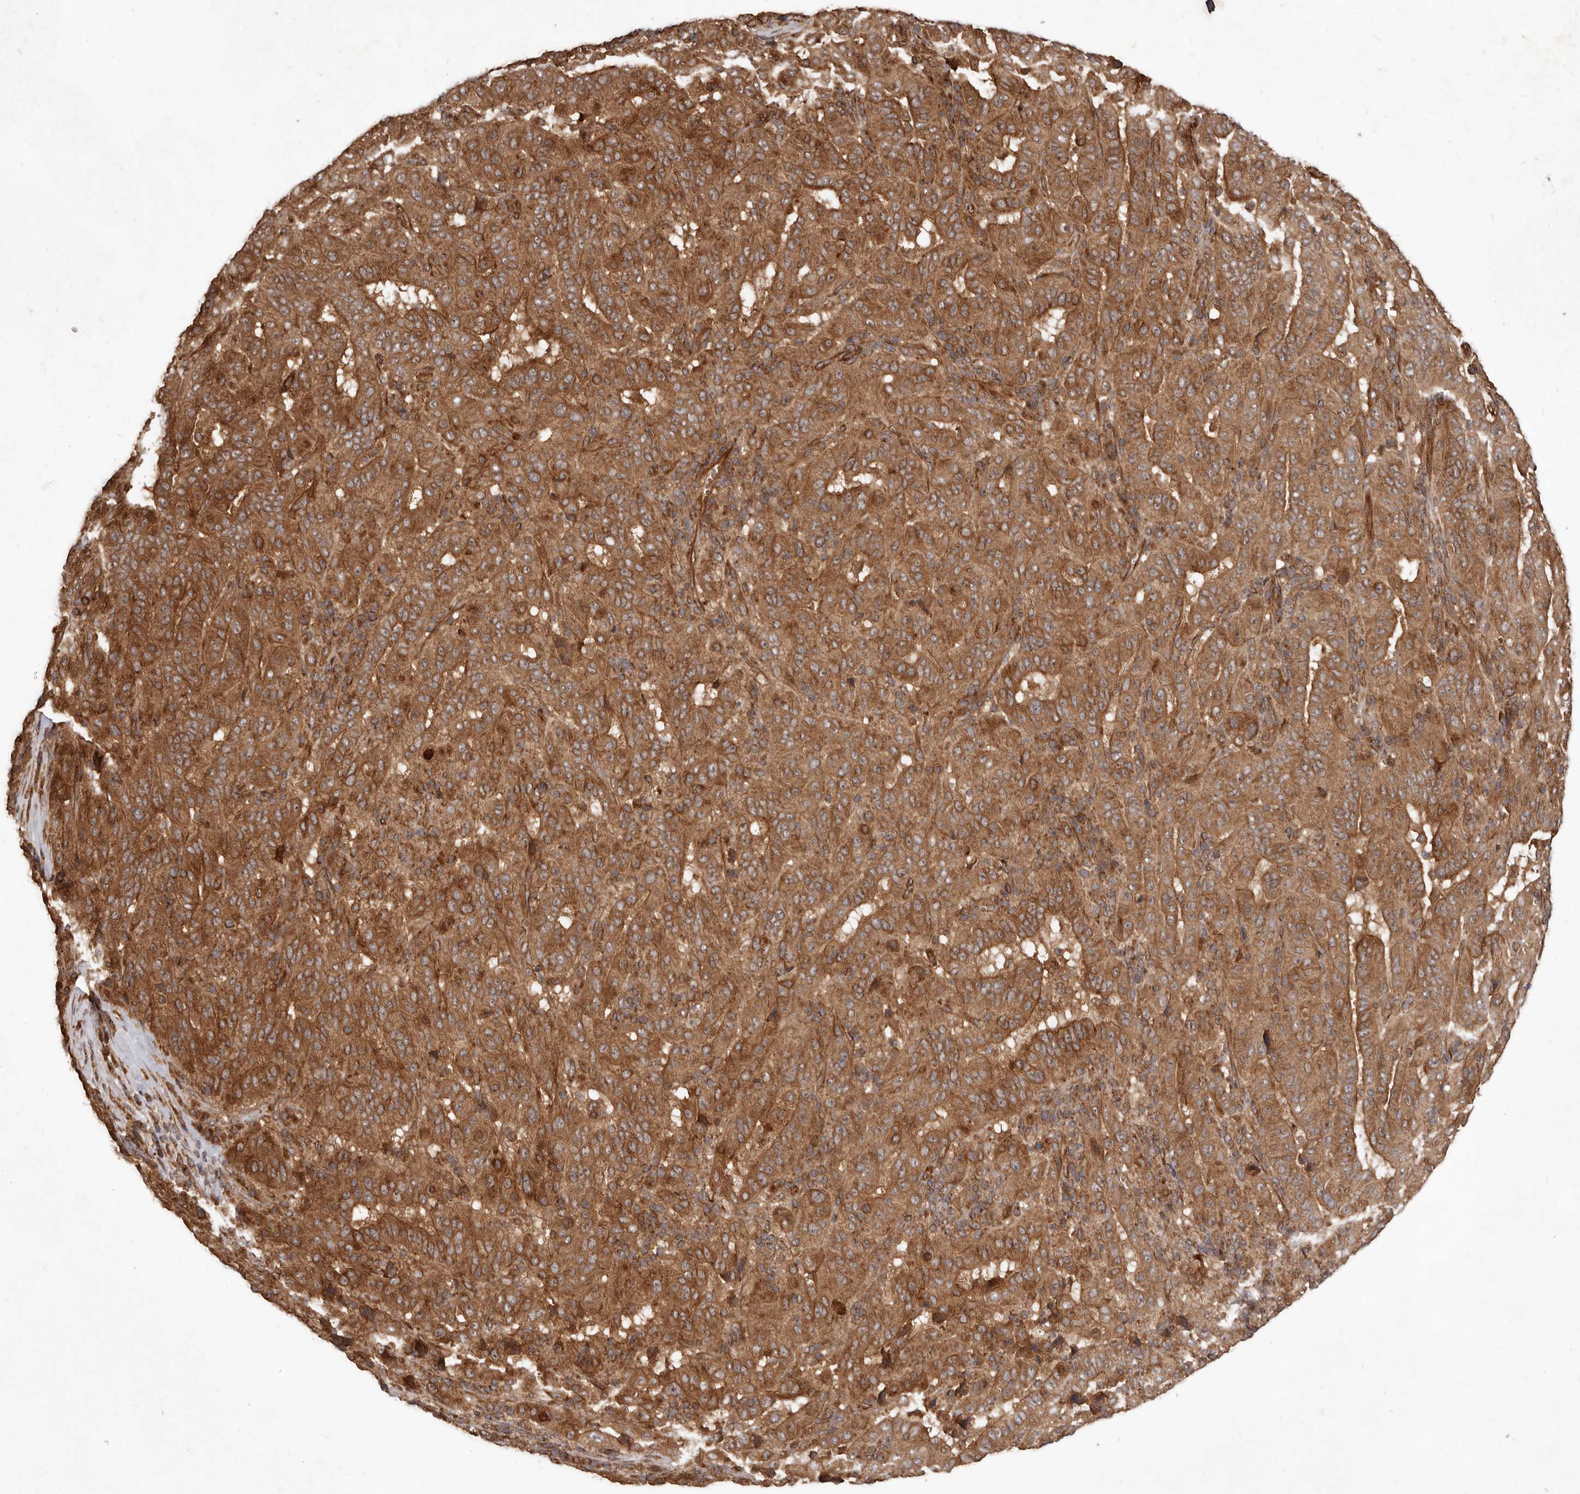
{"staining": {"intensity": "moderate", "quantity": ">75%", "location": "cytoplasmic/membranous"}, "tissue": "pancreatic cancer", "cell_type": "Tumor cells", "image_type": "cancer", "snomed": [{"axis": "morphology", "description": "Adenocarcinoma, NOS"}, {"axis": "topography", "description": "Pancreas"}], "caption": "Immunohistochemistry (DAB (3,3'-diaminobenzidine)) staining of adenocarcinoma (pancreatic) demonstrates moderate cytoplasmic/membranous protein expression in approximately >75% of tumor cells. Immunohistochemistry stains the protein of interest in brown and the nuclei are stained blue.", "gene": "STK36", "patient": {"sex": "male", "age": 63}}